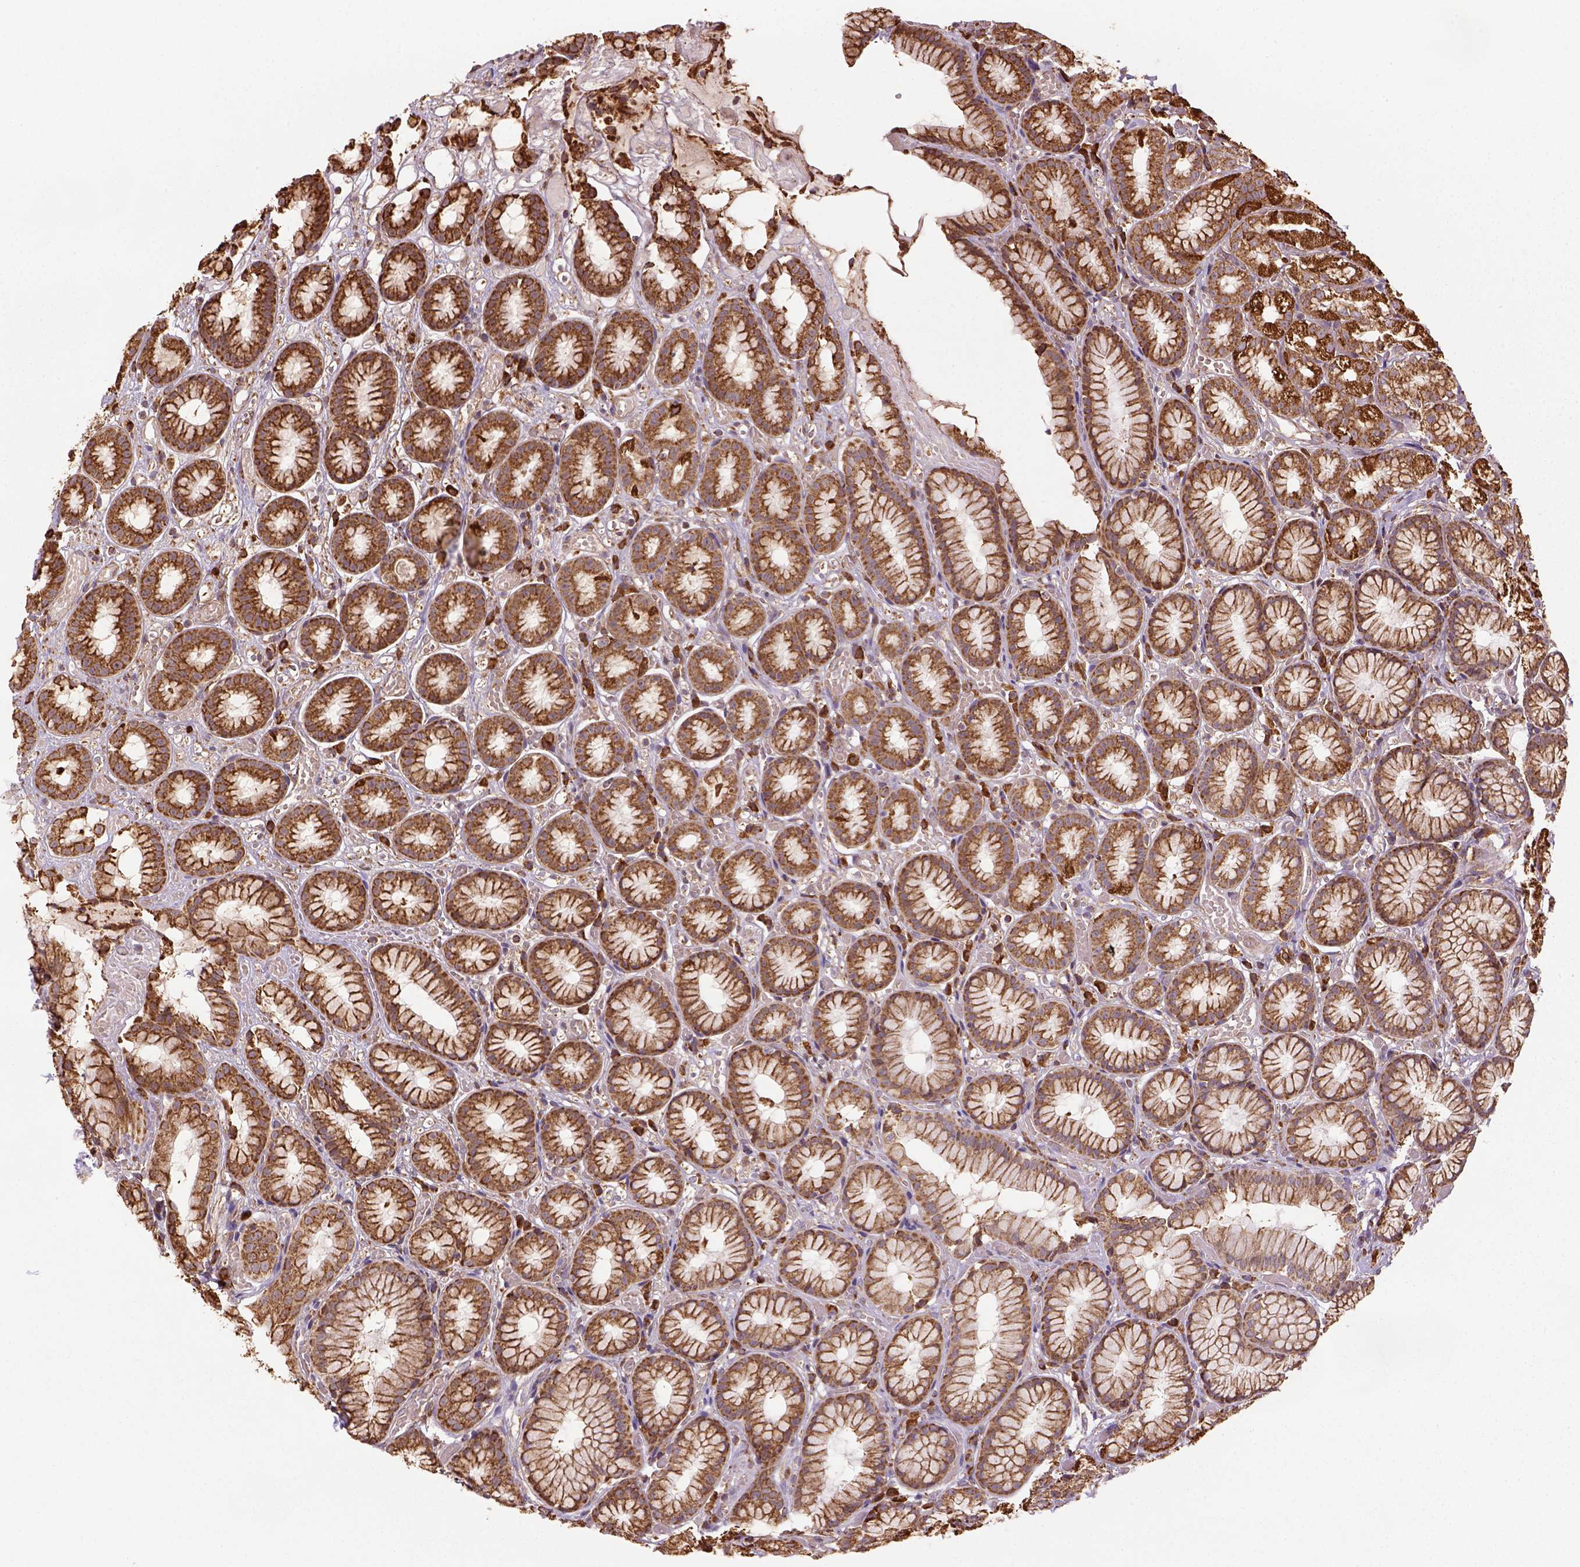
{"staining": {"intensity": "strong", "quantity": ">75%", "location": "cytoplasmic/membranous"}, "tissue": "stomach", "cell_type": "Glandular cells", "image_type": "normal", "snomed": [{"axis": "morphology", "description": "Normal tissue, NOS"}, {"axis": "topography", "description": "Stomach"}], "caption": "Brown immunohistochemical staining in normal human stomach demonstrates strong cytoplasmic/membranous positivity in approximately >75% of glandular cells. (DAB (3,3'-diaminobenzidine) IHC, brown staining for protein, blue staining for nuclei).", "gene": "MAPK8IP3", "patient": {"sex": "male", "age": 70}}